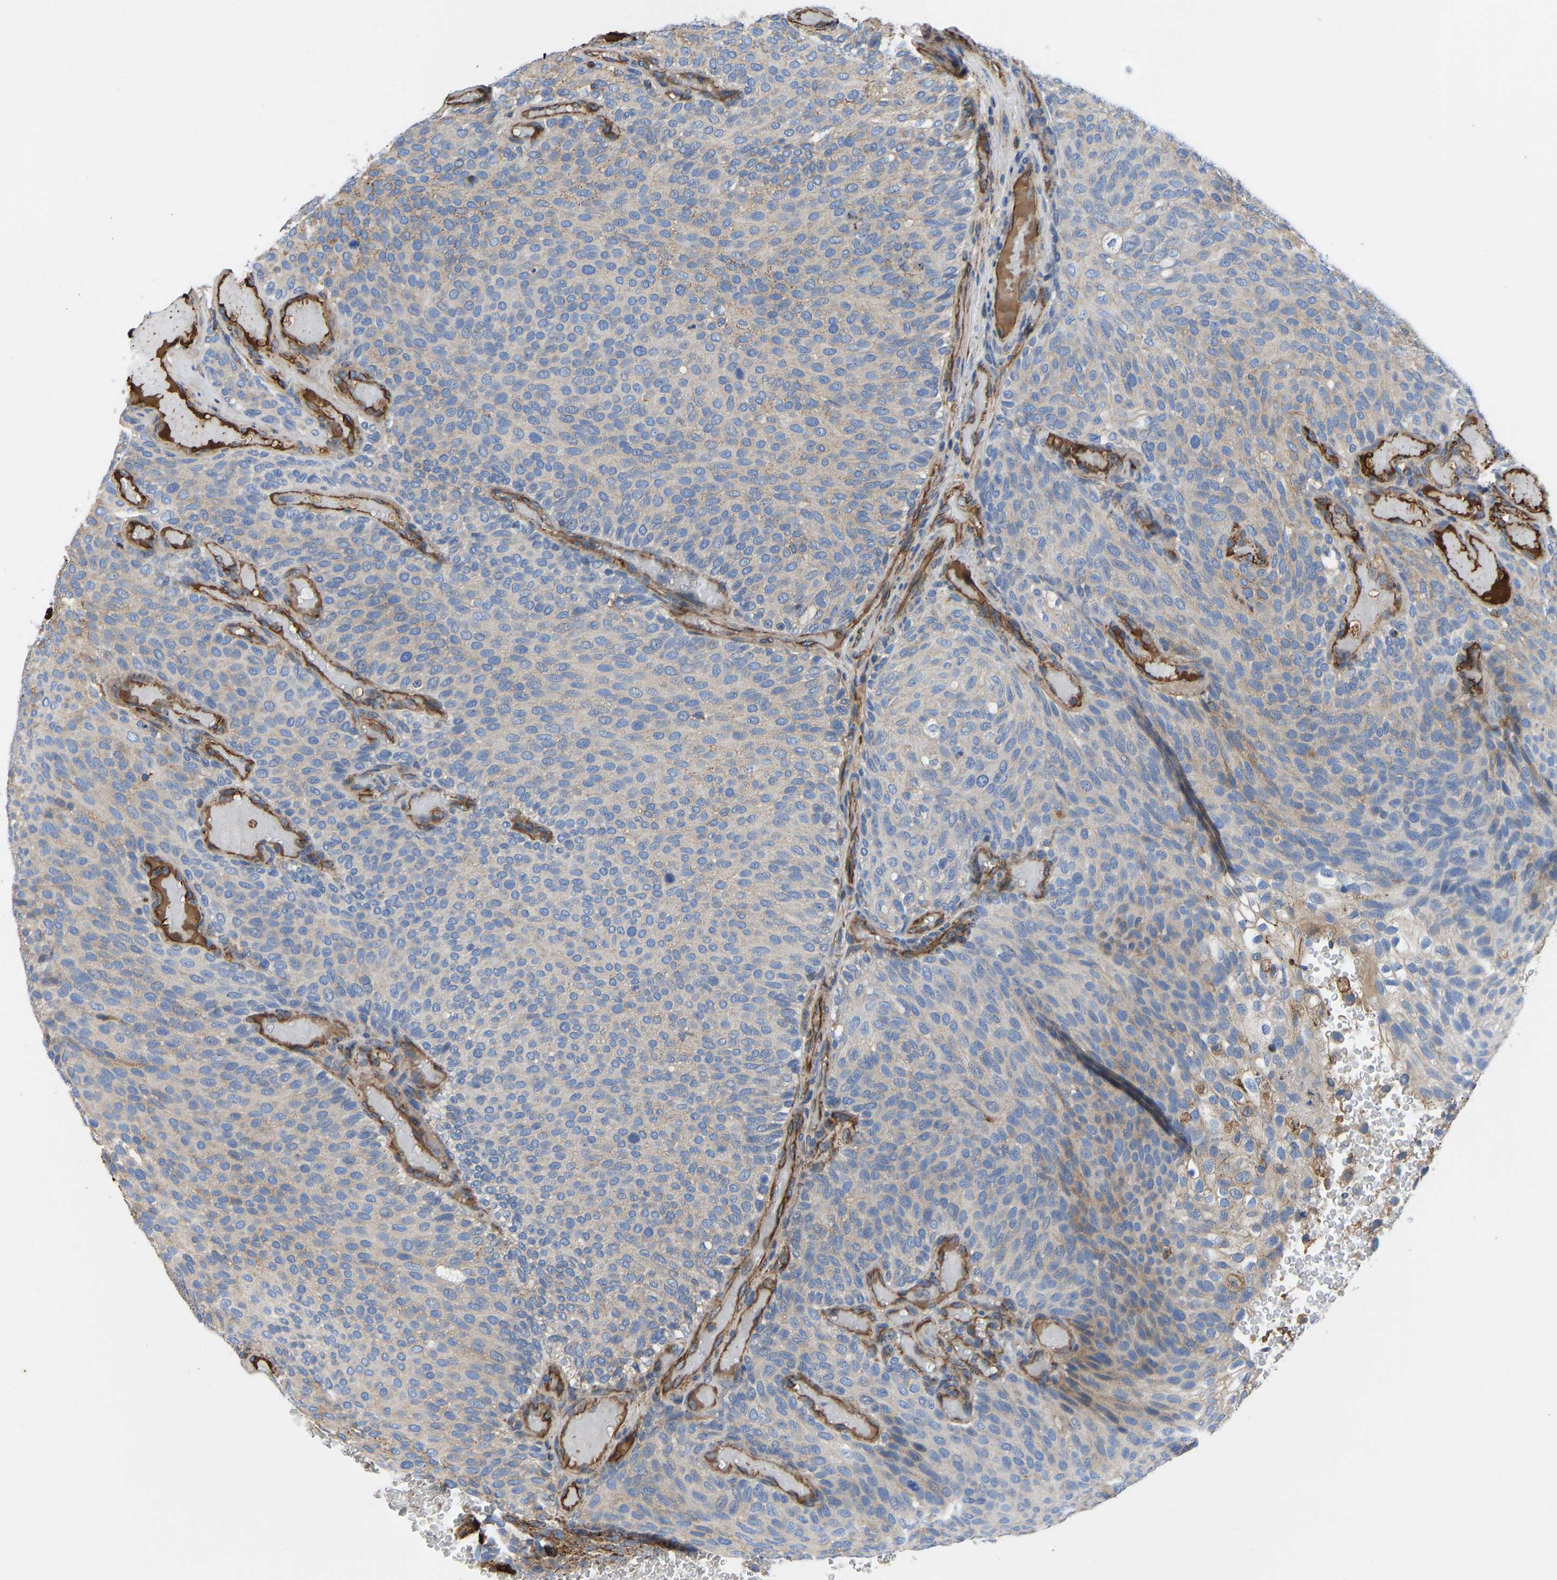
{"staining": {"intensity": "moderate", "quantity": "<25%", "location": "cytoplasmic/membranous"}, "tissue": "urothelial cancer", "cell_type": "Tumor cells", "image_type": "cancer", "snomed": [{"axis": "morphology", "description": "Urothelial carcinoma, Low grade"}, {"axis": "topography", "description": "Urinary bladder"}], "caption": "Urothelial carcinoma (low-grade) stained with DAB immunohistochemistry (IHC) displays low levels of moderate cytoplasmic/membranous expression in about <25% of tumor cells.", "gene": "HSPG2", "patient": {"sex": "male", "age": 78}}